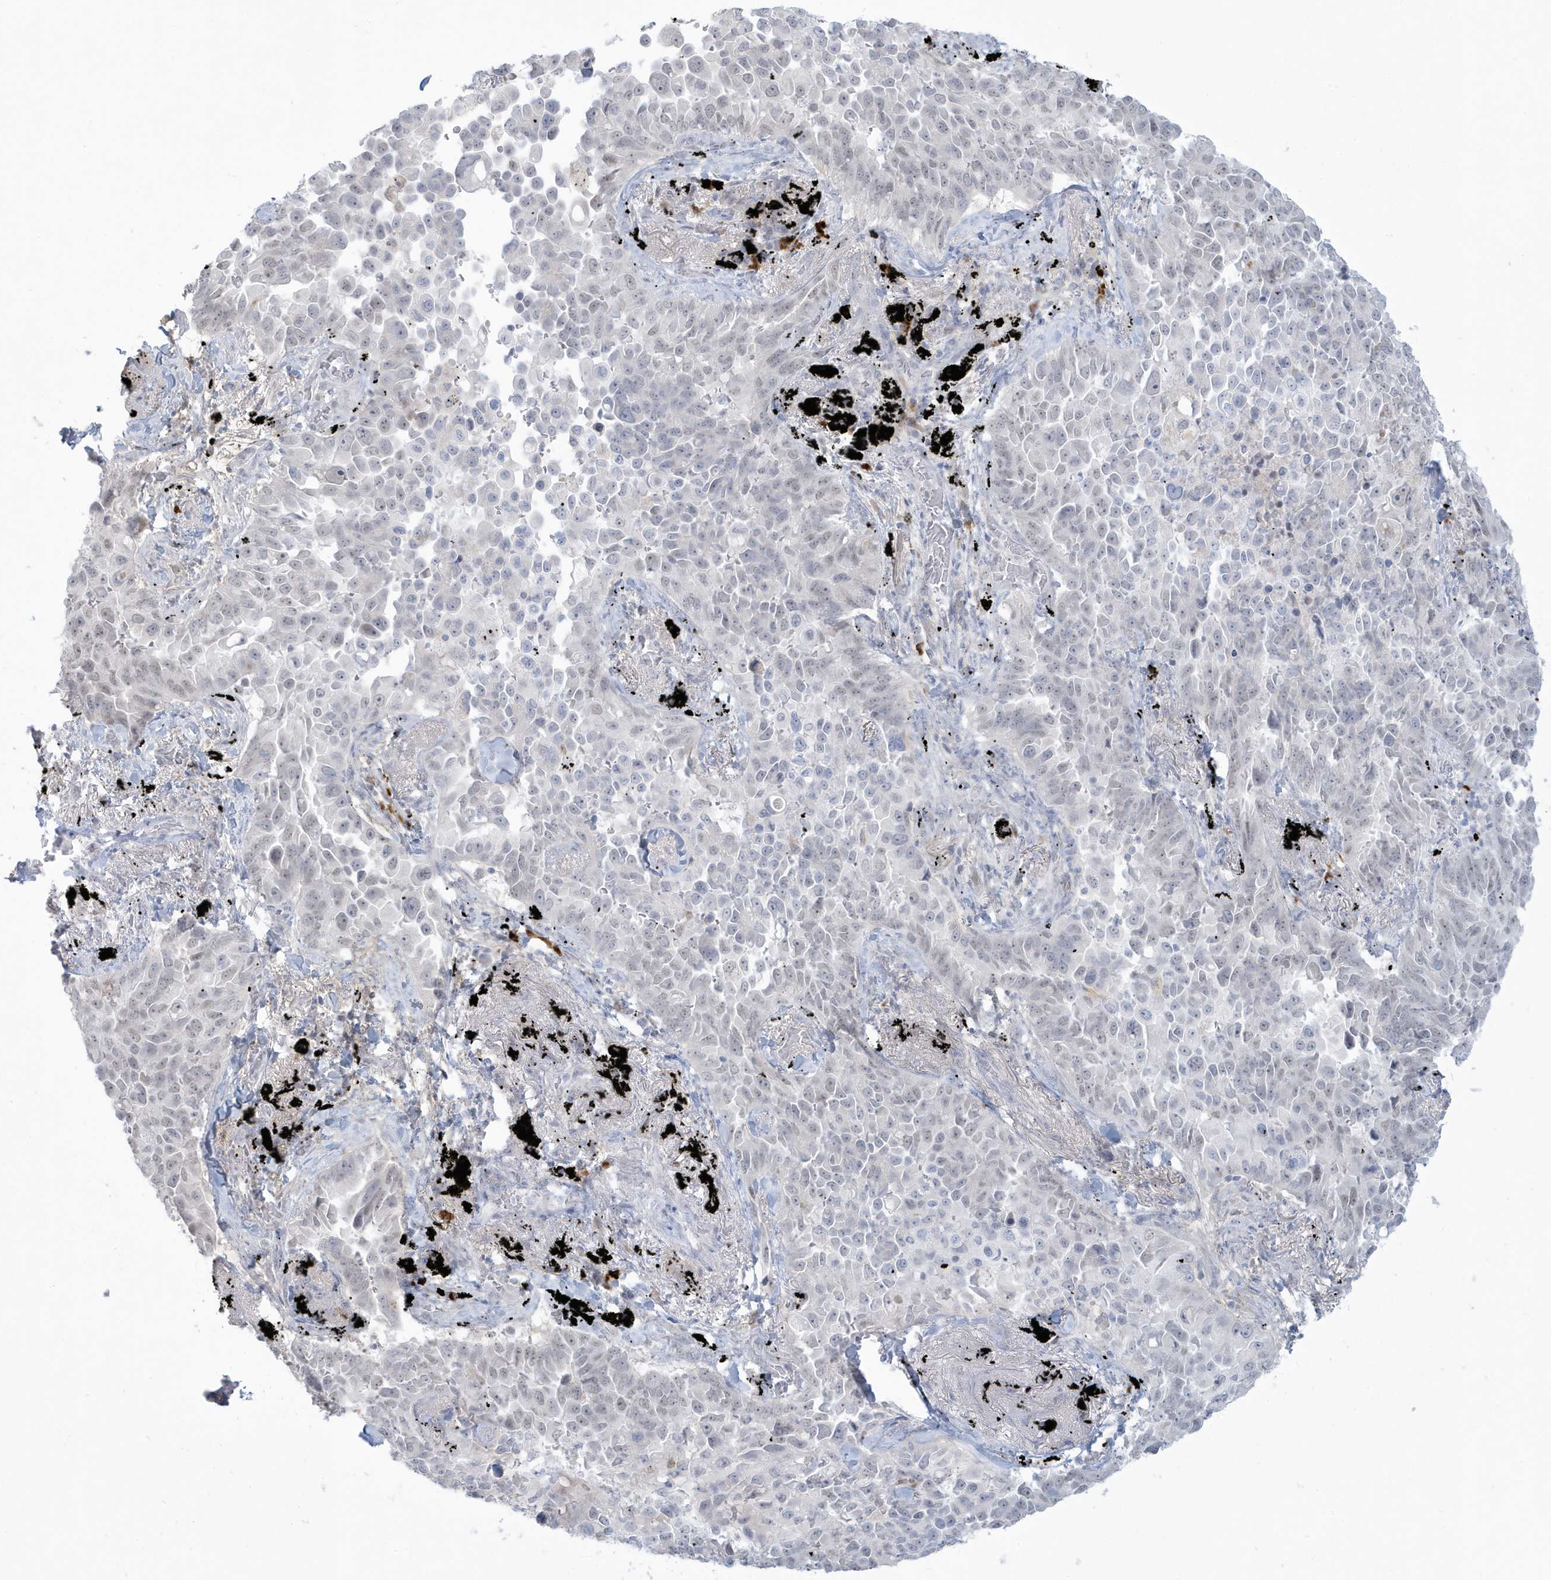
{"staining": {"intensity": "negative", "quantity": "none", "location": "none"}, "tissue": "lung cancer", "cell_type": "Tumor cells", "image_type": "cancer", "snomed": [{"axis": "morphology", "description": "Adenocarcinoma, NOS"}, {"axis": "topography", "description": "Lung"}], "caption": "An image of lung adenocarcinoma stained for a protein displays no brown staining in tumor cells.", "gene": "HERC6", "patient": {"sex": "female", "age": 67}}